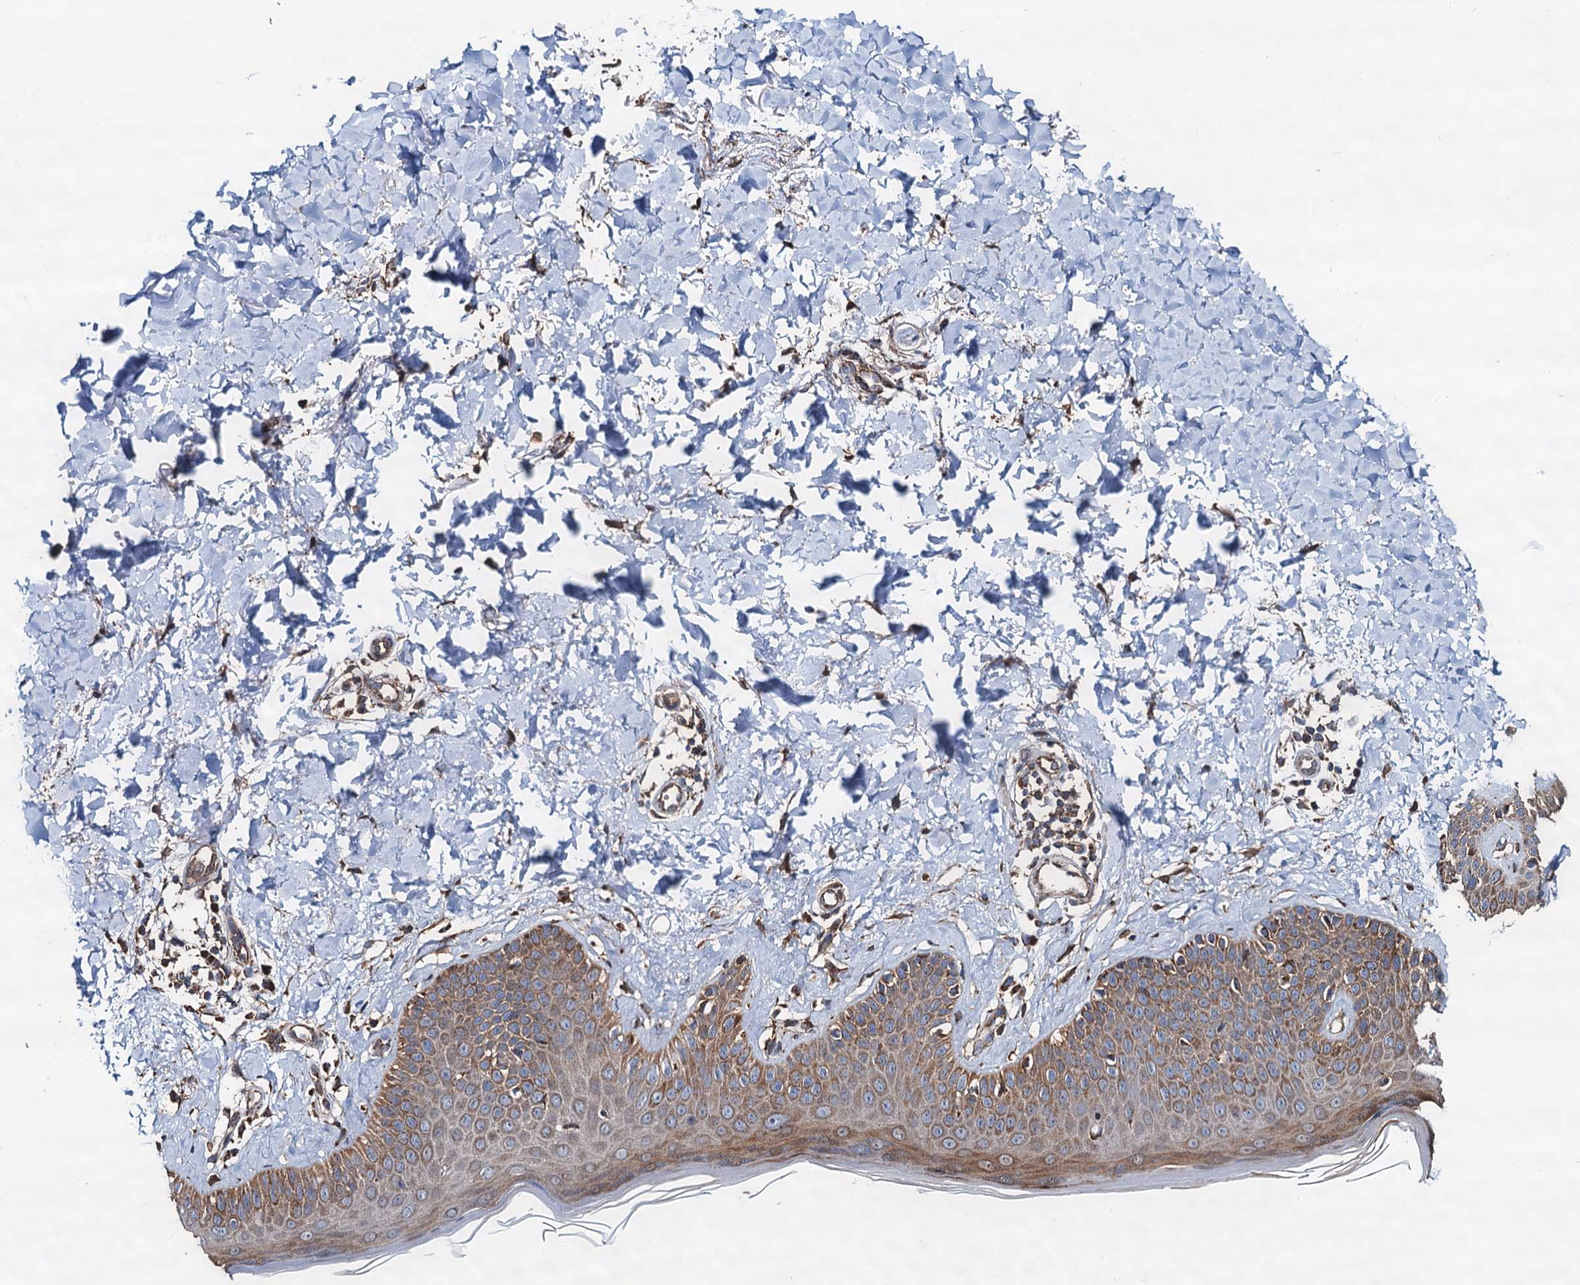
{"staining": {"intensity": "moderate", "quantity": ">75%", "location": "cytoplasmic/membranous"}, "tissue": "skin", "cell_type": "Fibroblasts", "image_type": "normal", "snomed": [{"axis": "morphology", "description": "Normal tissue, NOS"}, {"axis": "topography", "description": "Skin"}], "caption": "DAB (3,3'-diaminobenzidine) immunohistochemical staining of benign human skin exhibits moderate cytoplasmic/membranous protein staining in about >75% of fibroblasts.", "gene": "AAGAB", "patient": {"sex": "male", "age": 52}}